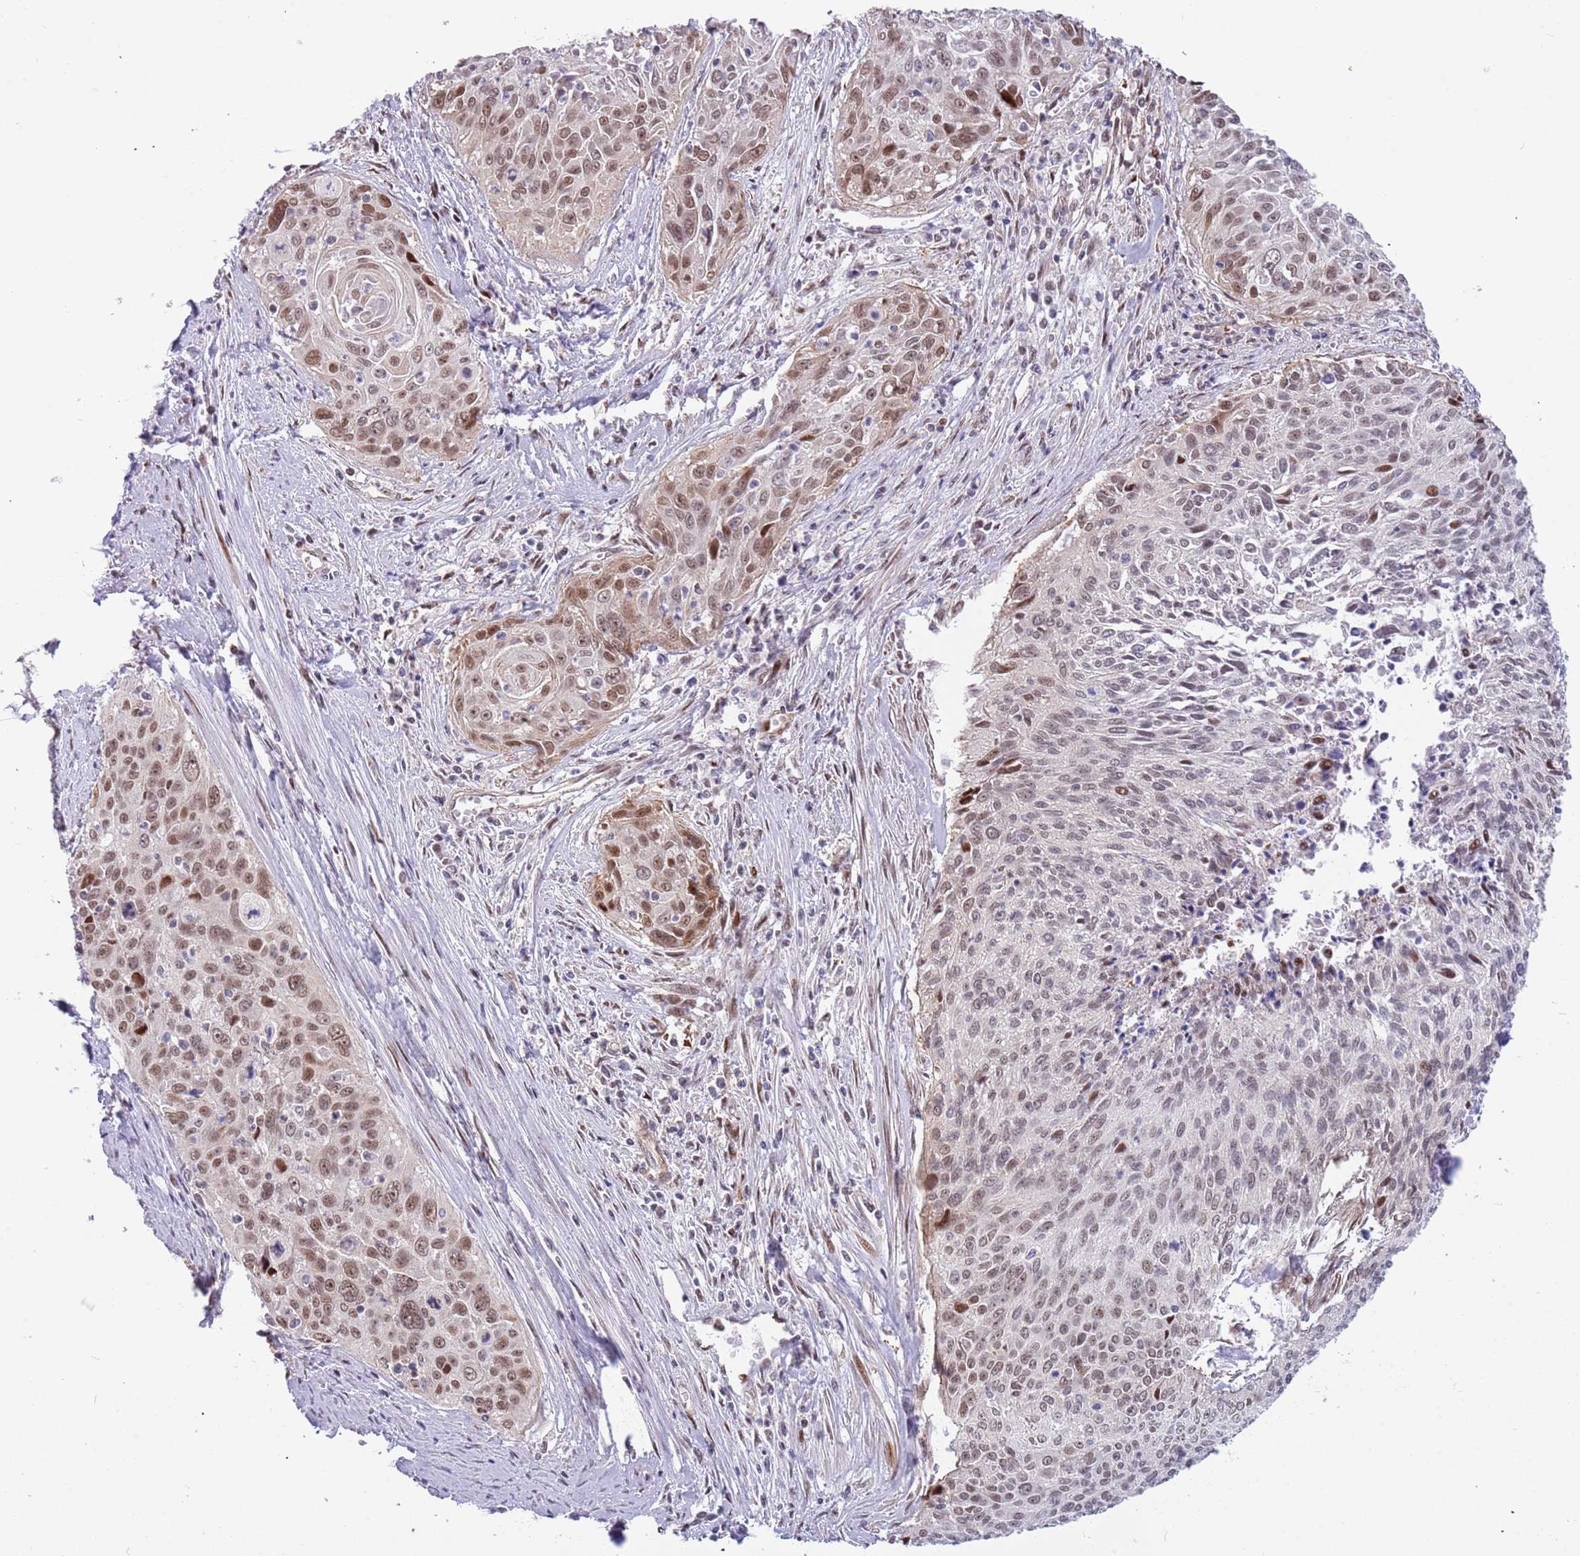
{"staining": {"intensity": "moderate", "quantity": ">75%", "location": "nuclear"}, "tissue": "cervical cancer", "cell_type": "Tumor cells", "image_type": "cancer", "snomed": [{"axis": "morphology", "description": "Squamous cell carcinoma, NOS"}, {"axis": "topography", "description": "Cervix"}], "caption": "A brown stain highlights moderate nuclear positivity of a protein in cervical cancer (squamous cell carcinoma) tumor cells.", "gene": "LRMDA", "patient": {"sex": "female", "age": 55}}